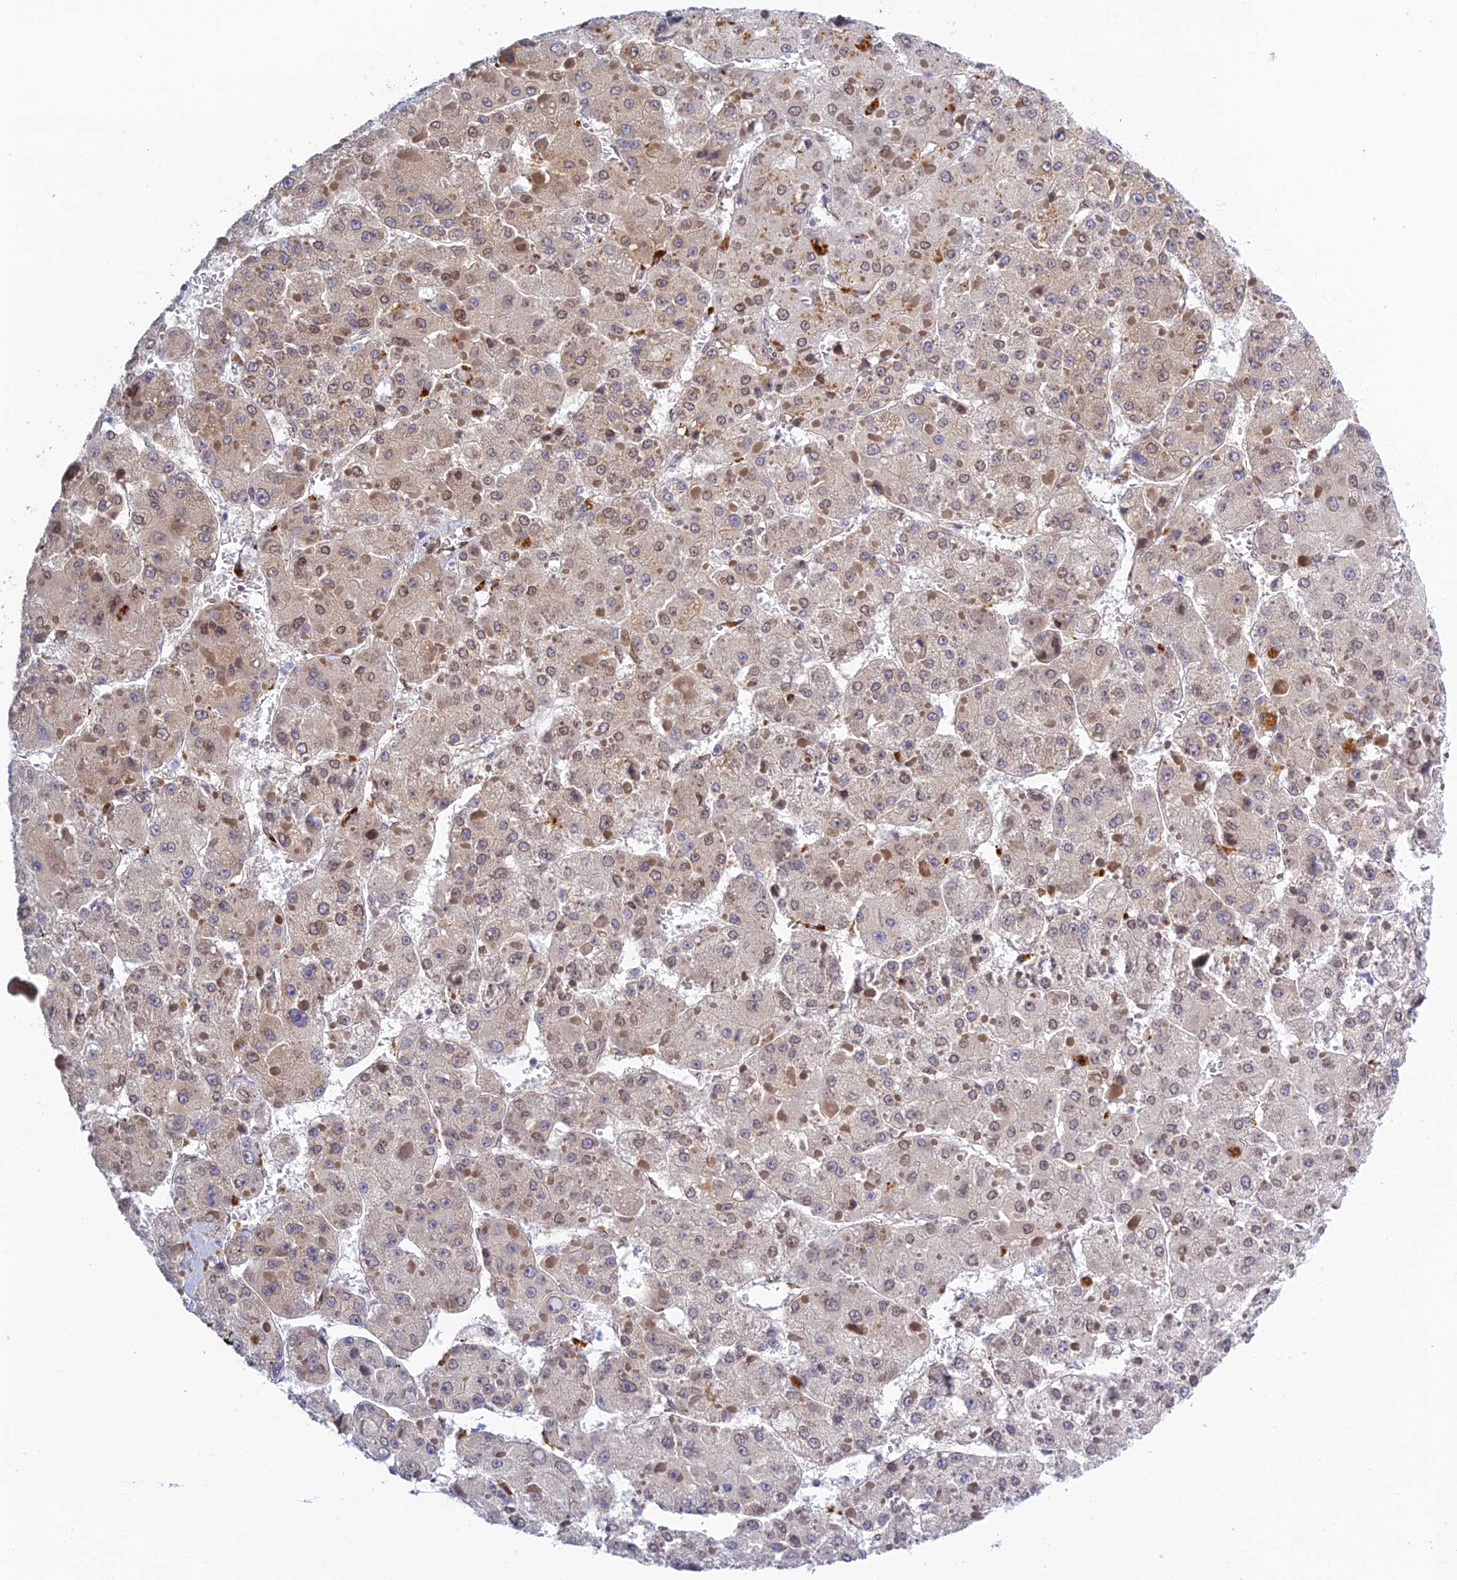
{"staining": {"intensity": "weak", "quantity": "25%-75%", "location": "cytoplasmic/membranous,nuclear"}, "tissue": "liver cancer", "cell_type": "Tumor cells", "image_type": "cancer", "snomed": [{"axis": "morphology", "description": "Carcinoma, Hepatocellular, NOS"}, {"axis": "topography", "description": "Liver"}], "caption": "Liver cancer stained for a protein exhibits weak cytoplasmic/membranous and nuclear positivity in tumor cells. (DAB IHC with brightfield microscopy, high magnification).", "gene": "SKIC8", "patient": {"sex": "female", "age": 73}}